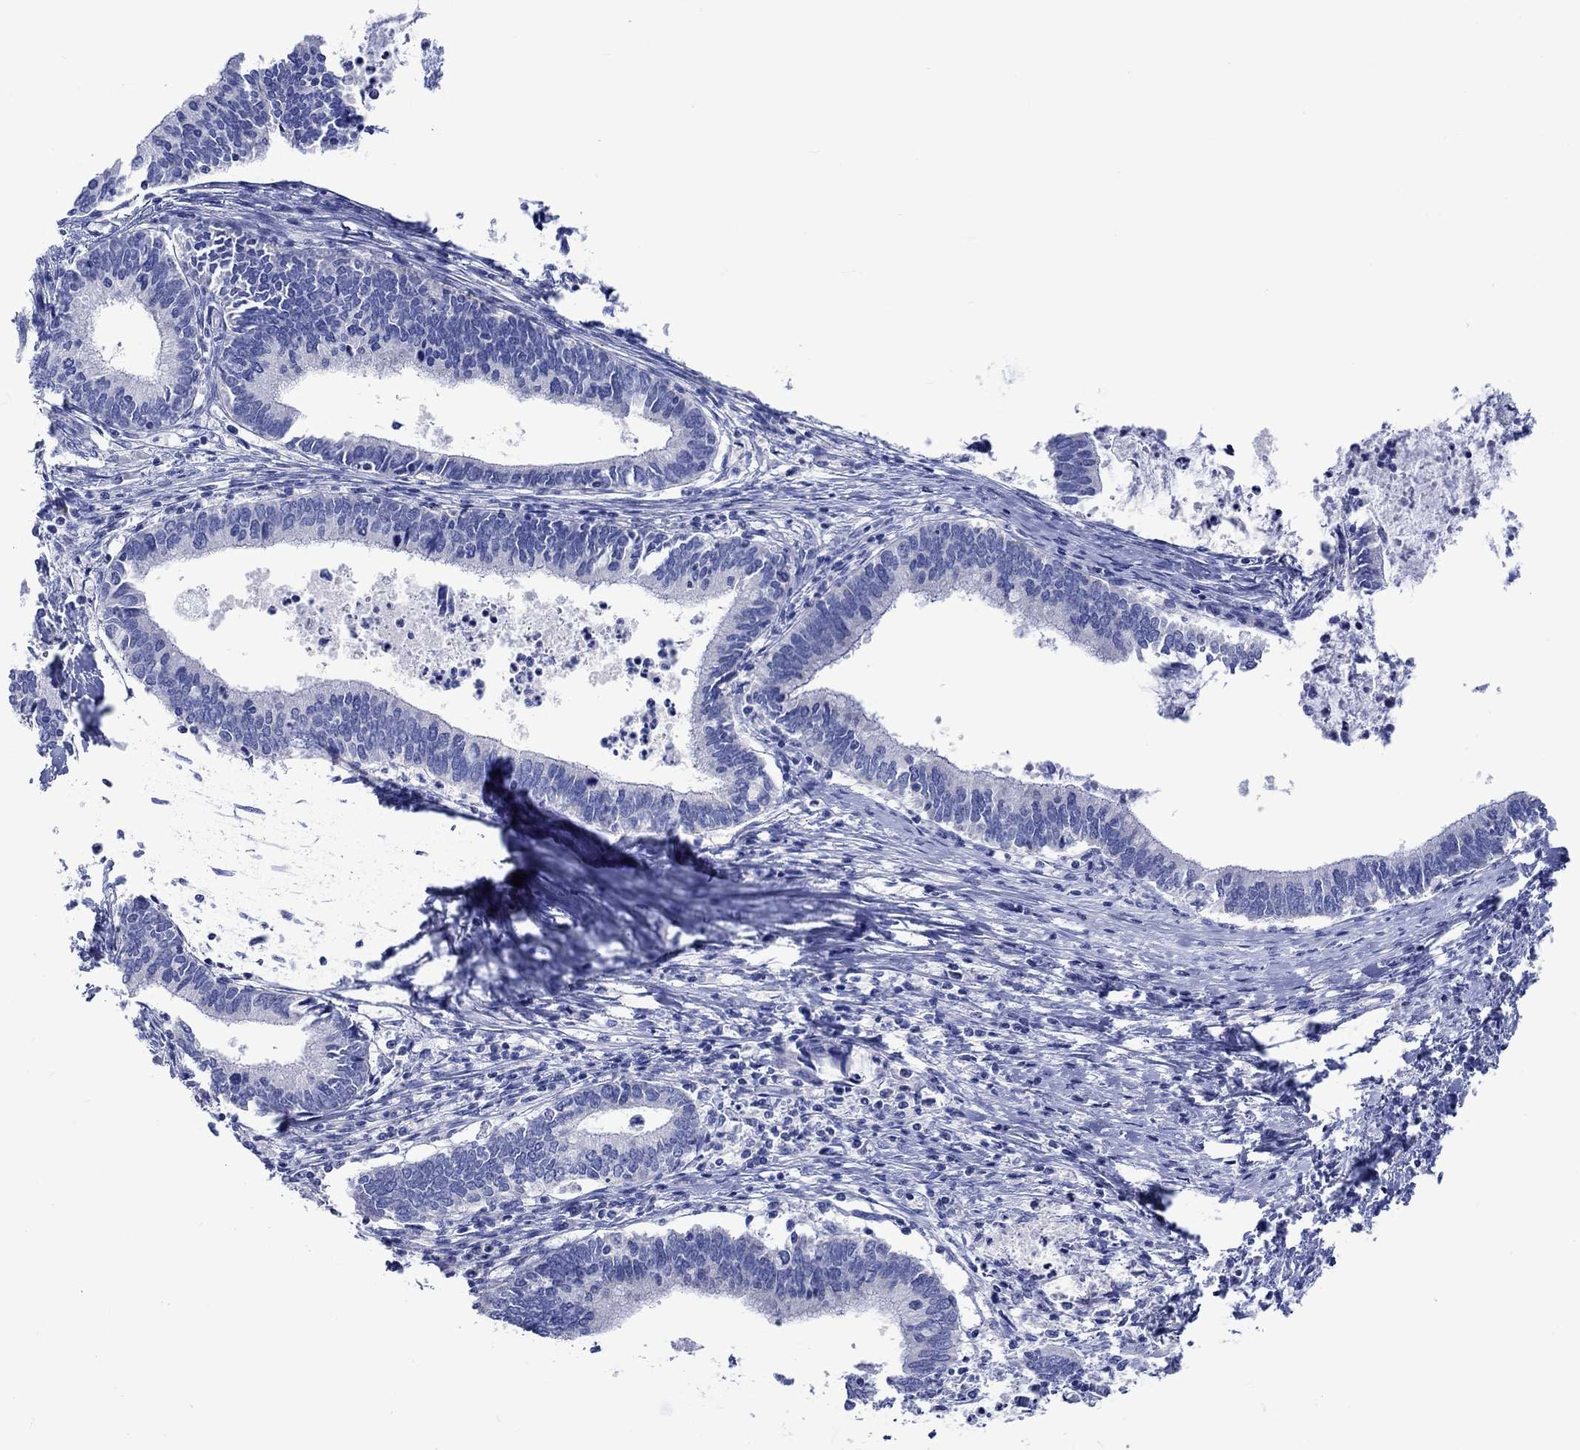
{"staining": {"intensity": "negative", "quantity": "none", "location": "none"}, "tissue": "cervical cancer", "cell_type": "Tumor cells", "image_type": "cancer", "snomed": [{"axis": "morphology", "description": "Adenocarcinoma, NOS"}, {"axis": "topography", "description": "Cervix"}], "caption": "A high-resolution histopathology image shows IHC staining of cervical adenocarcinoma, which displays no significant positivity in tumor cells. (DAB immunohistochemistry, high magnification).", "gene": "CPLX2", "patient": {"sex": "female", "age": 42}}